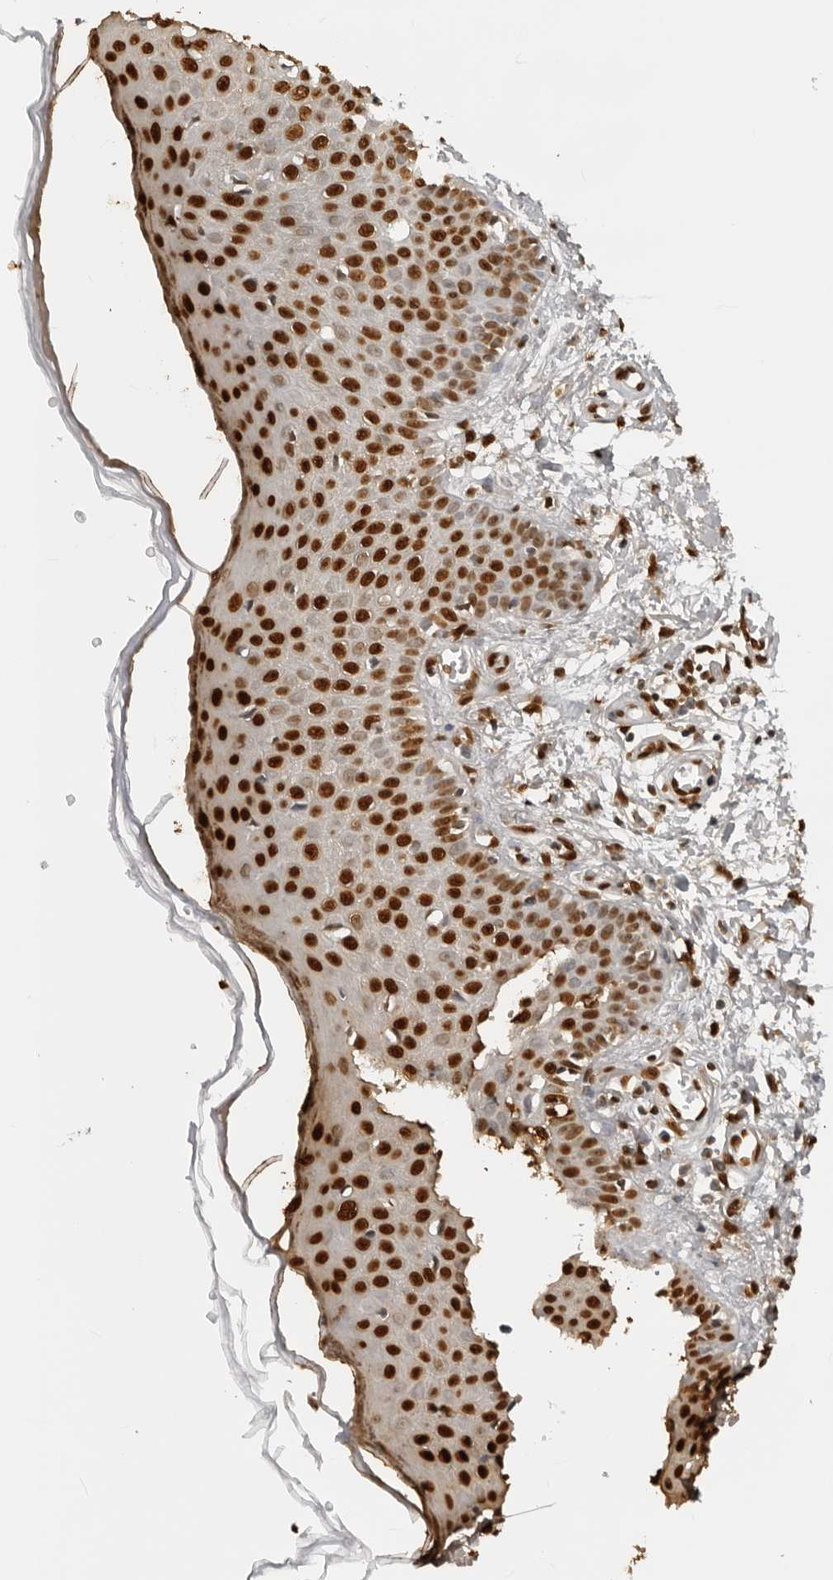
{"staining": {"intensity": "strong", "quantity": ">75%", "location": "nuclear"}, "tissue": "skin", "cell_type": "Fibroblasts", "image_type": "normal", "snomed": [{"axis": "morphology", "description": "Normal tissue, NOS"}, {"axis": "morphology", "description": "Inflammation, NOS"}, {"axis": "topography", "description": "Skin"}], "caption": "A brown stain labels strong nuclear expression of a protein in fibroblasts of normal skin.", "gene": "ZFP91", "patient": {"sex": "female", "age": 44}}